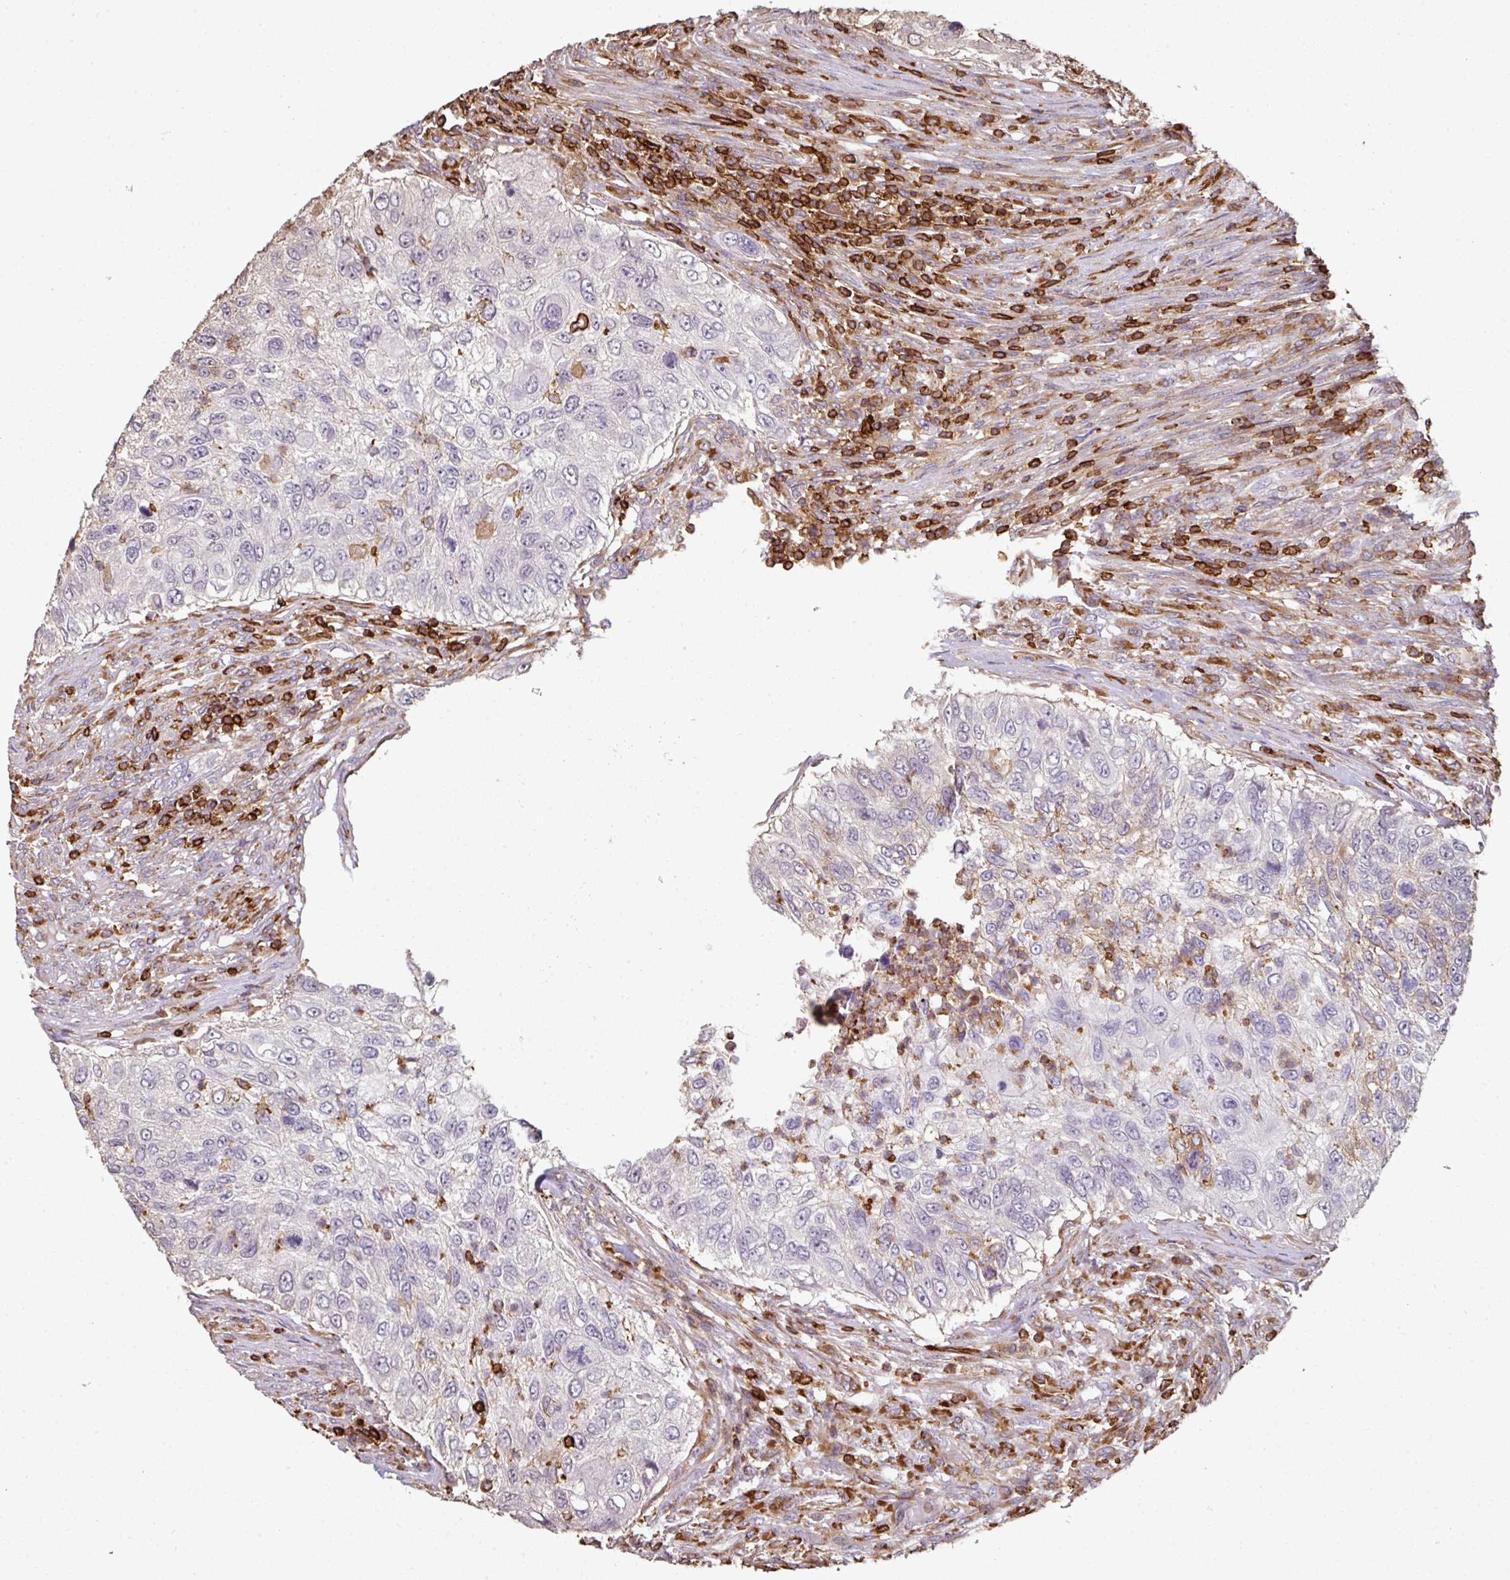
{"staining": {"intensity": "negative", "quantity": "none", "location": "none"}, "tissue": "urothelial cancer", "cell_type": "Tumor cells", "image_type": "cancer", "snomed": [{"axis": "morphology", "description": "Urothelial carcinoma, High grade"}, {"axis": "topography", "description": "Urinary bladder"}], "caption": "A high-resolution micrograph shows immunohistochemistry (IHC) staining of urothelial cancer, which reveals no significant positivity in tumor cells.", "gene": "OLFML2B", "patient": {"sex": "female", "age": 60}}